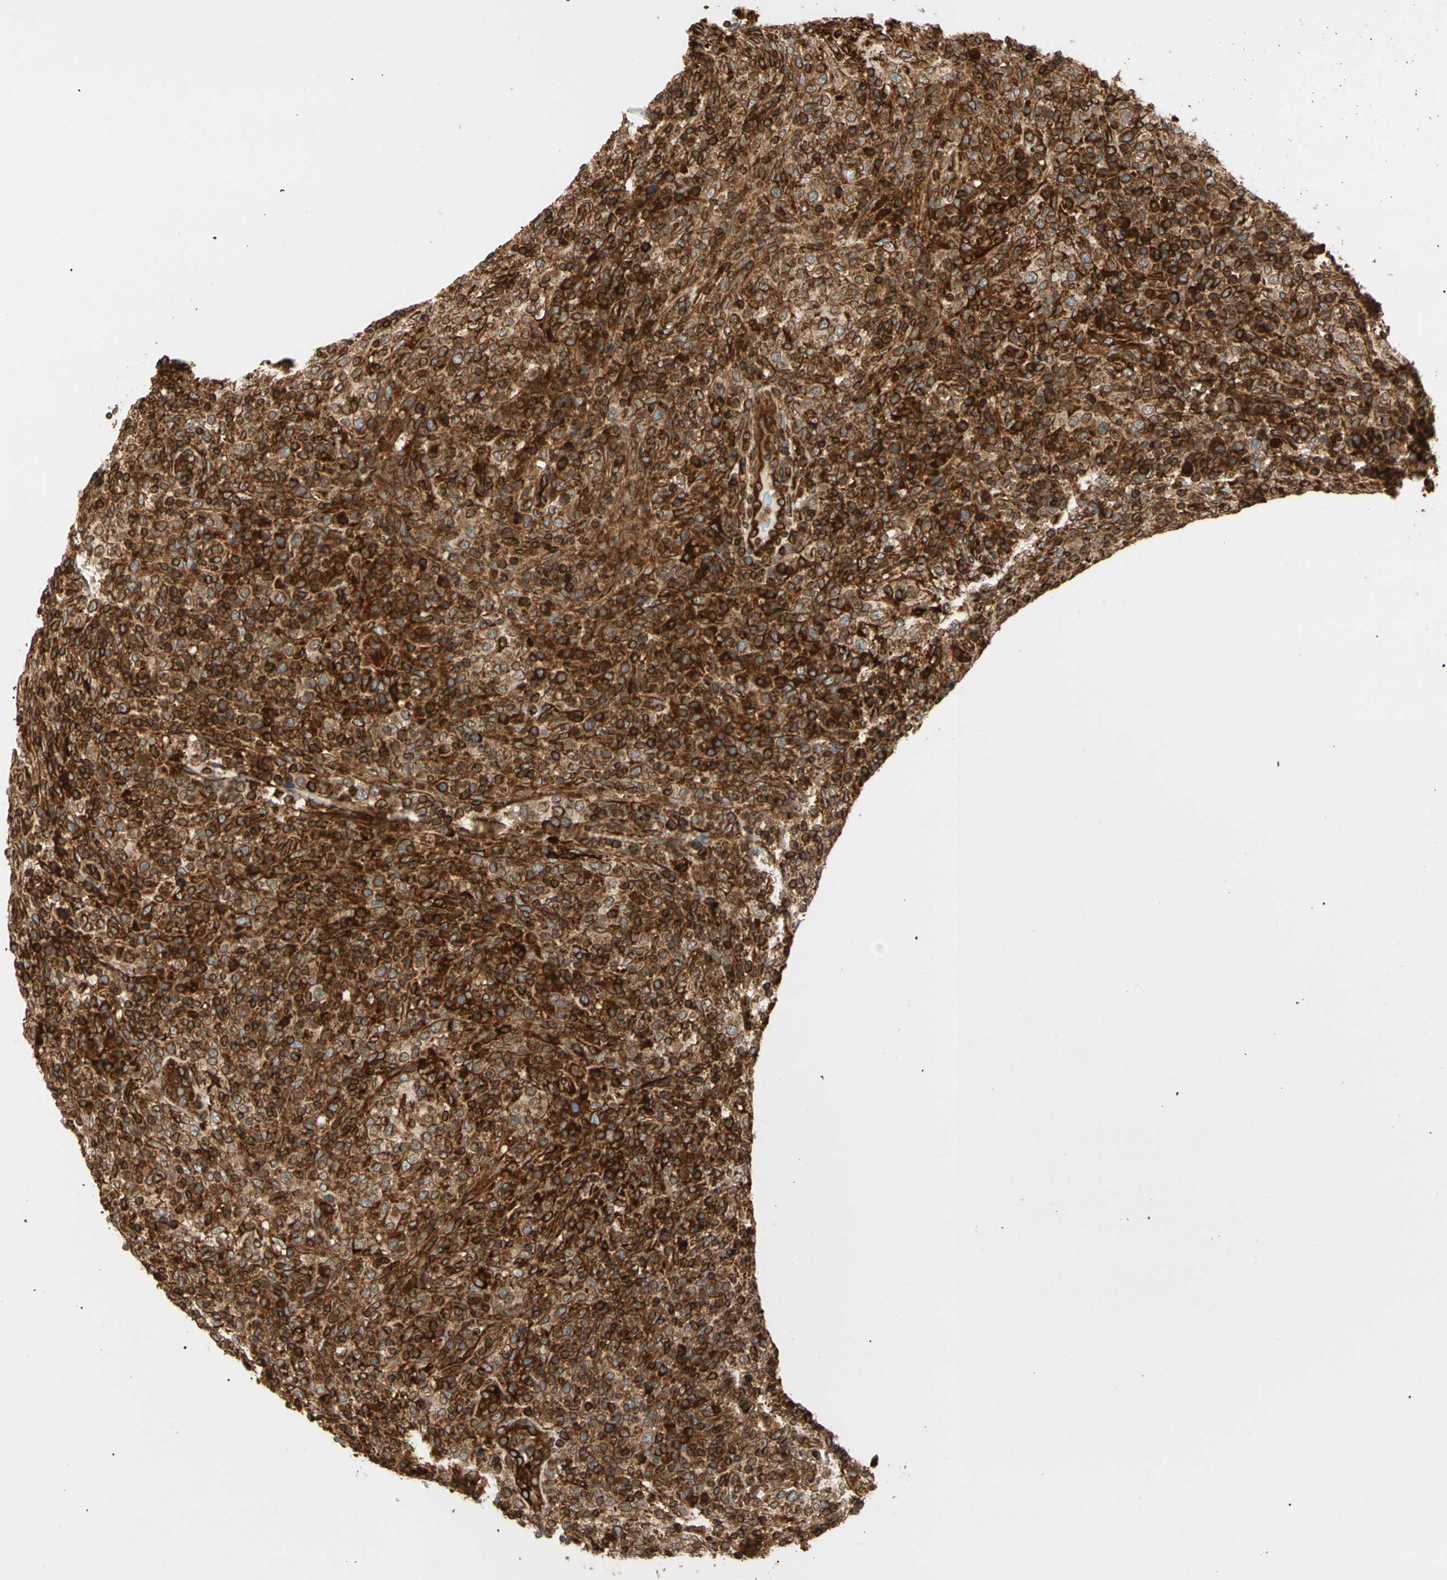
{"staining": {"intensity": "strong", "quantity": ">75%", "location": "cytoplasmic/membranous"}, "tissue": "lymphoma", "cell_type": "Tumor cells", "image_type": "cancer", "snomed": [{"axis": "morphology", "description": "Malignant lymphoma, non-Hodgkin's type, High grade"}, {"axis": "topography", "description": "Lymph node"}], "caption": "Lymphoma was stained to show a protein in brown. There is high levels of strong cytoplasmic/membranous expression in approximately >75% of tumor cells. (DAB (3,3'-diaminobenzidine) = brown stain, brightfield microscopy at high magnification).", "gene": "TAPBP", "patient": {"sex": "female", "age": 76}}